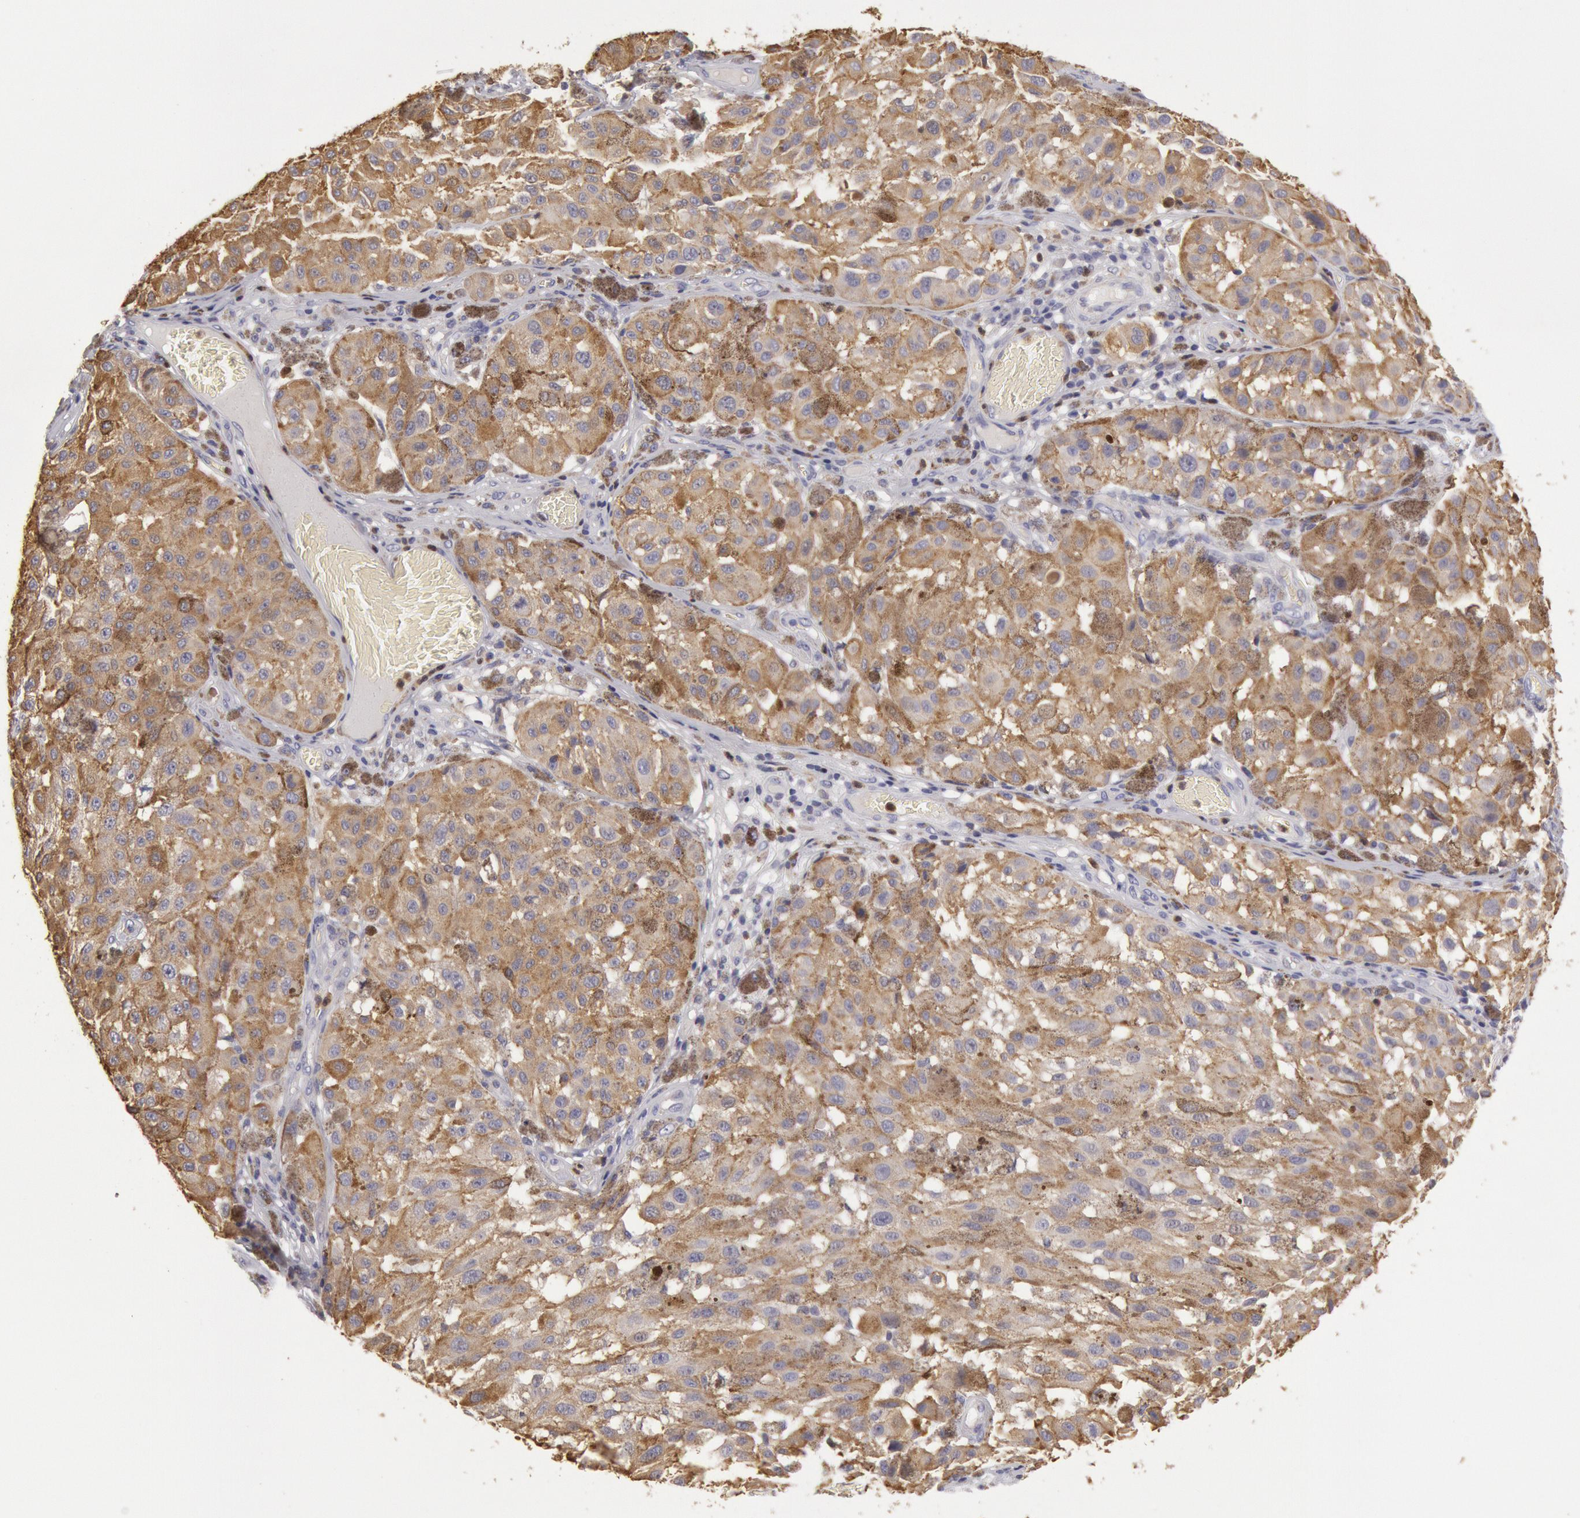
{"staining": {"intensity": "moderate", "quantity": ">75%", "location": "cytoplasmic/membranous"}, "tissue": "melanoma", "cell_type": "Tumor cells", "image_type": "cancer", "snomed": [{"axis": "morphology", "description": "Malignant melanoma, NOS"}, {"axis": "topography", "description": "Skin"}], "caption": "Protein analysis of melanoma tissue reveals moderate cytoplasmic/membranous positivity in approximately >75% of tumor cells. The staining was performed using DAB (3,3'-diaminobenzidine) to visualize the protein expression in brown, while the nuclei were stained in blue with hematoxylin (Magnification: 20x).", "gene": "RAB27A", "patient": {"sex": "female", "age": 64}}